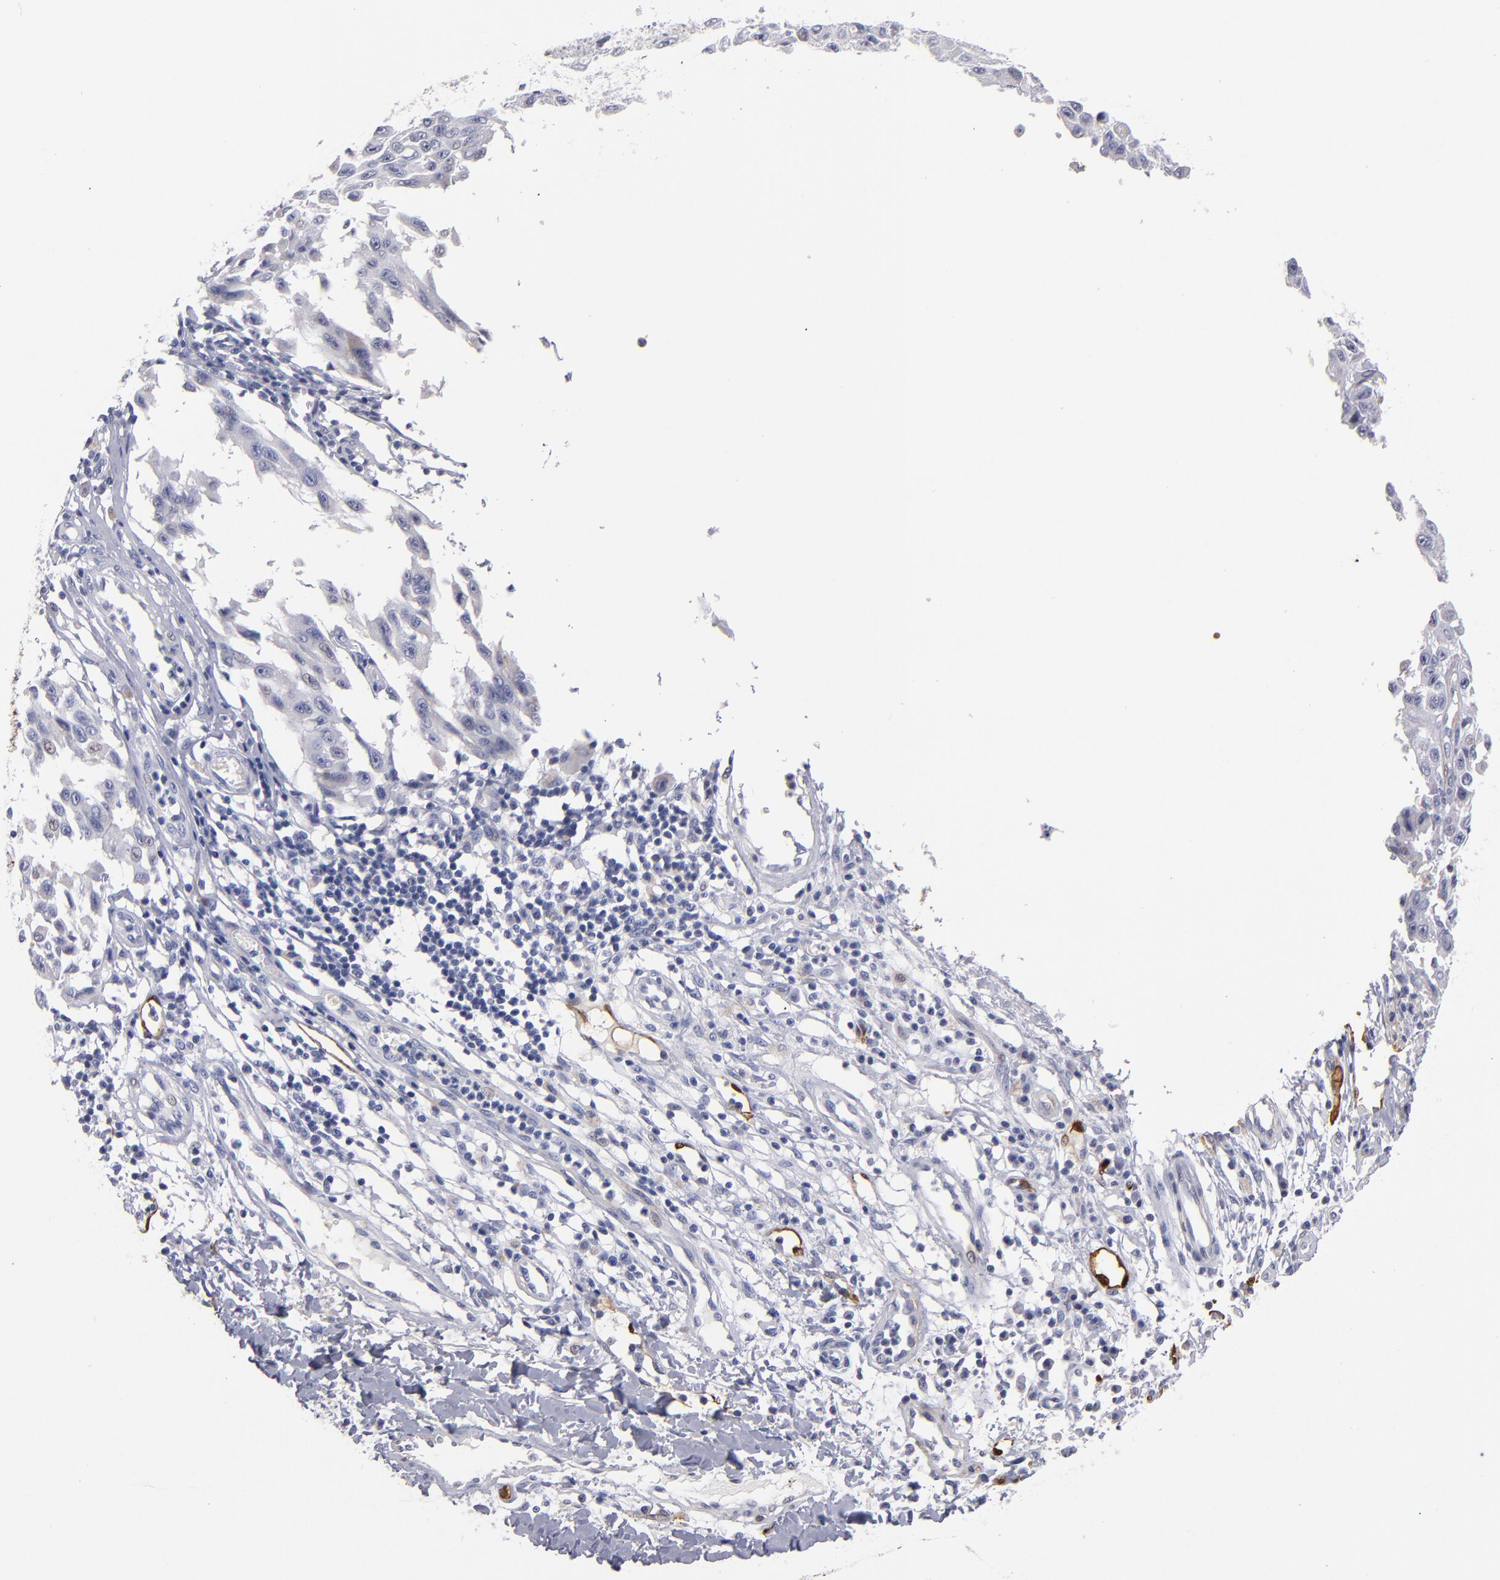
{"staining": {"intensity": "weak", "quantity": "<25%", "location": "nuclear"}, "tissue": "melanoma", "cell_type": "Tumor cells", "image_type": "cancer", "snomed": [{"axis": "morphology", "description": "Malignant melanoma, NOS"}, {"axis": "topography", "description": "Skin"}], "caption": "DAB (3,3'-diaminobenzidine) immunohistochemical staining of human melanoma shows no significant staining in tumor cells.", "gene": "FABP4", "patient": {"sex": "male", "age": 30}}